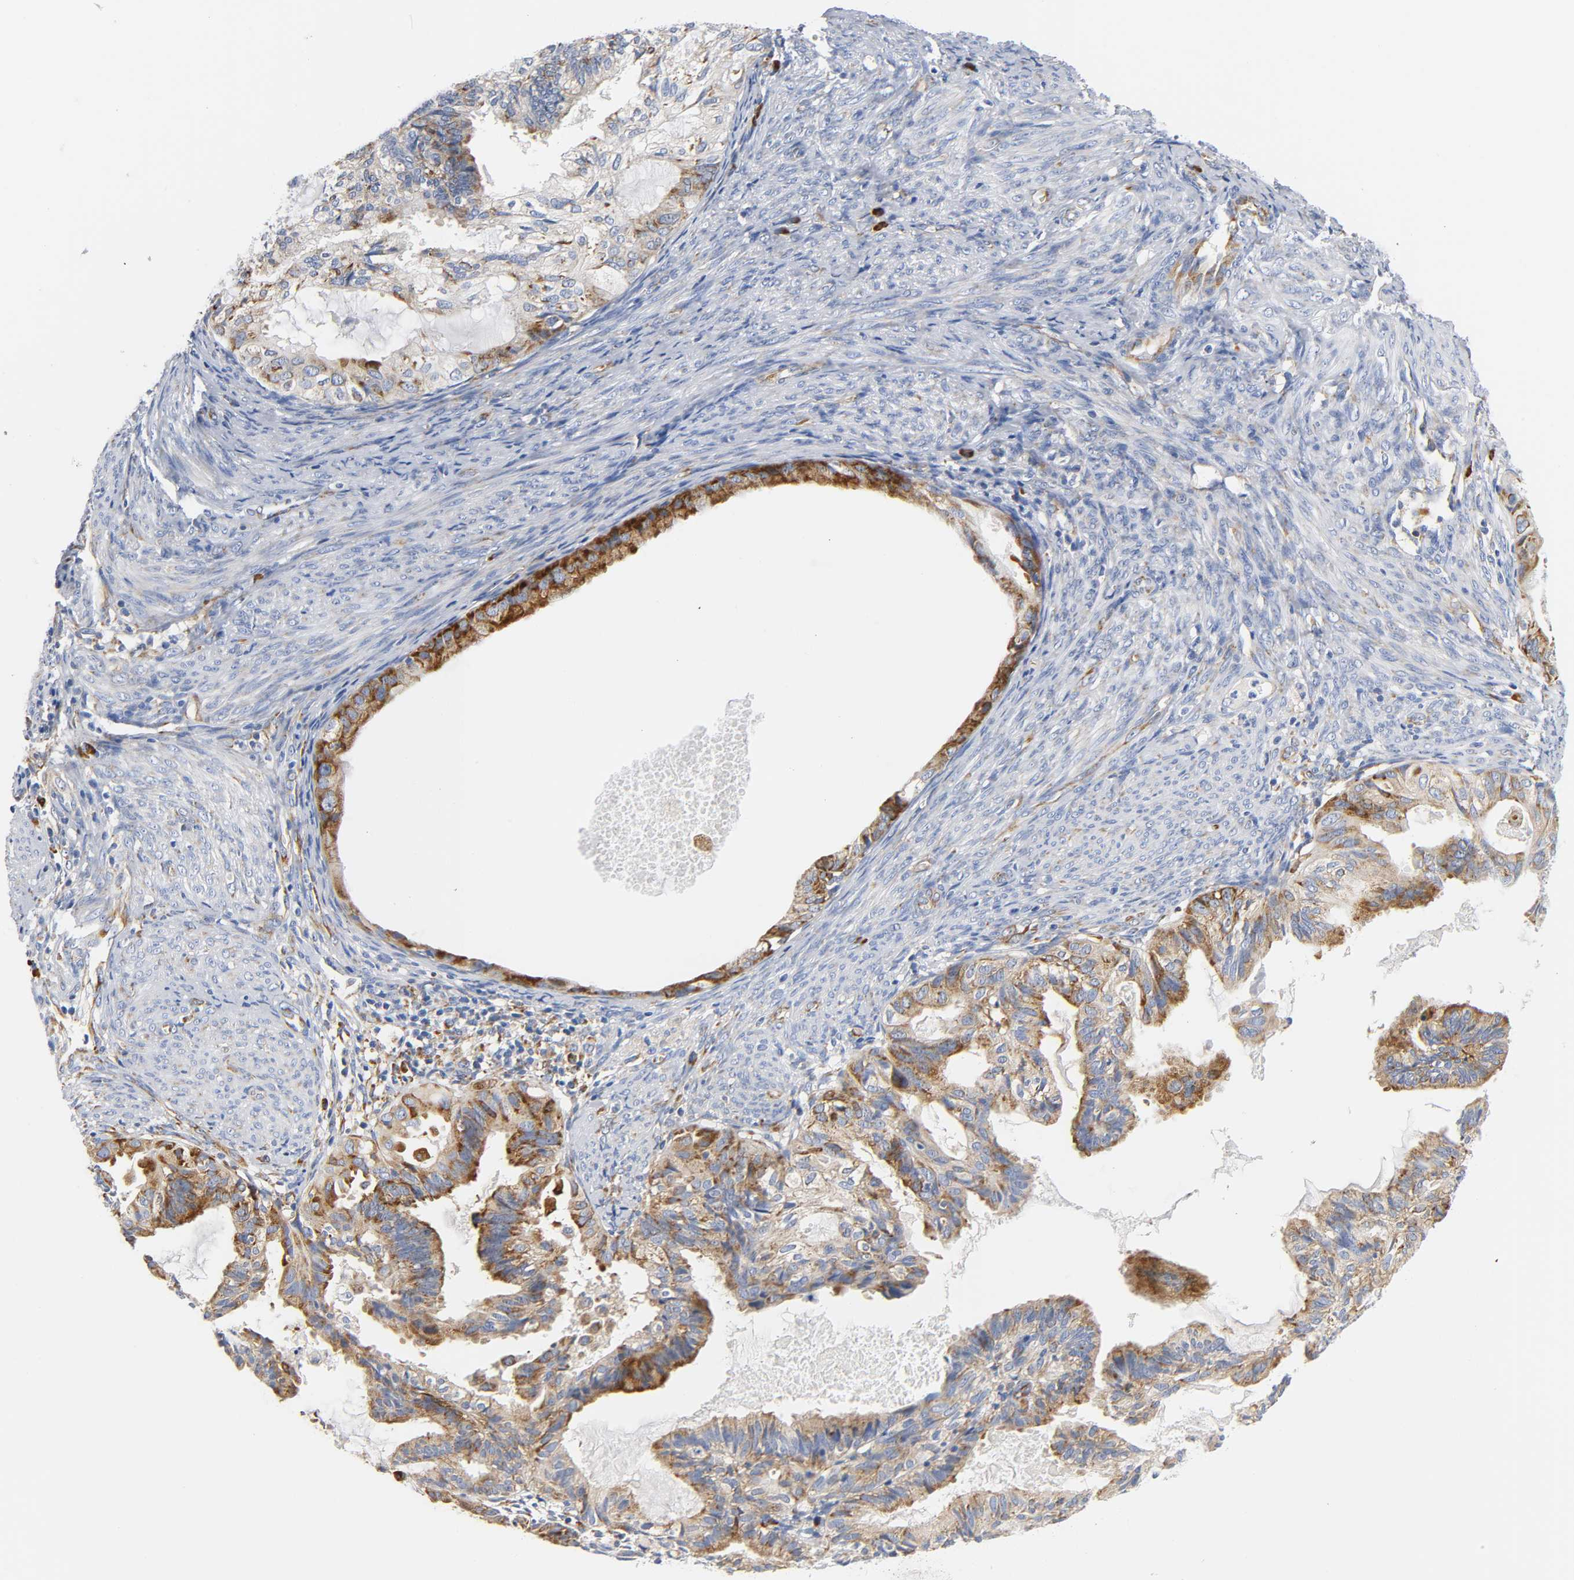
{"staining": {"intensity": "strong", "quantity": ">75%", "location": "cytoplasmic/membranous"}, "tissue": "cervical cancer", "cell_type": "Tumor cells", "image_type": "cancer", "snomed": [{"axis": "morphology", "description": "Normal tissue, NOS"}, {"axis": "morphology", "description": "Adenocarcinoma, NOS"}, {"axis": "topography", "description": "Cervix"}, {"axis": "topography", "description": "Endometrium"}], "caption": "Protein staining by immunohistochemistry reveals strong cytoplasmic/membranous staining in approximately >75% of tumor cells in cervical adenocarcinoma. The protein of interest is stained brown, and the nuclei are stained in blue (DAB IHC with brightfield microscopy, high magnification).", "gene": "REL", "patient": {"sex": "female", "age": 86}}